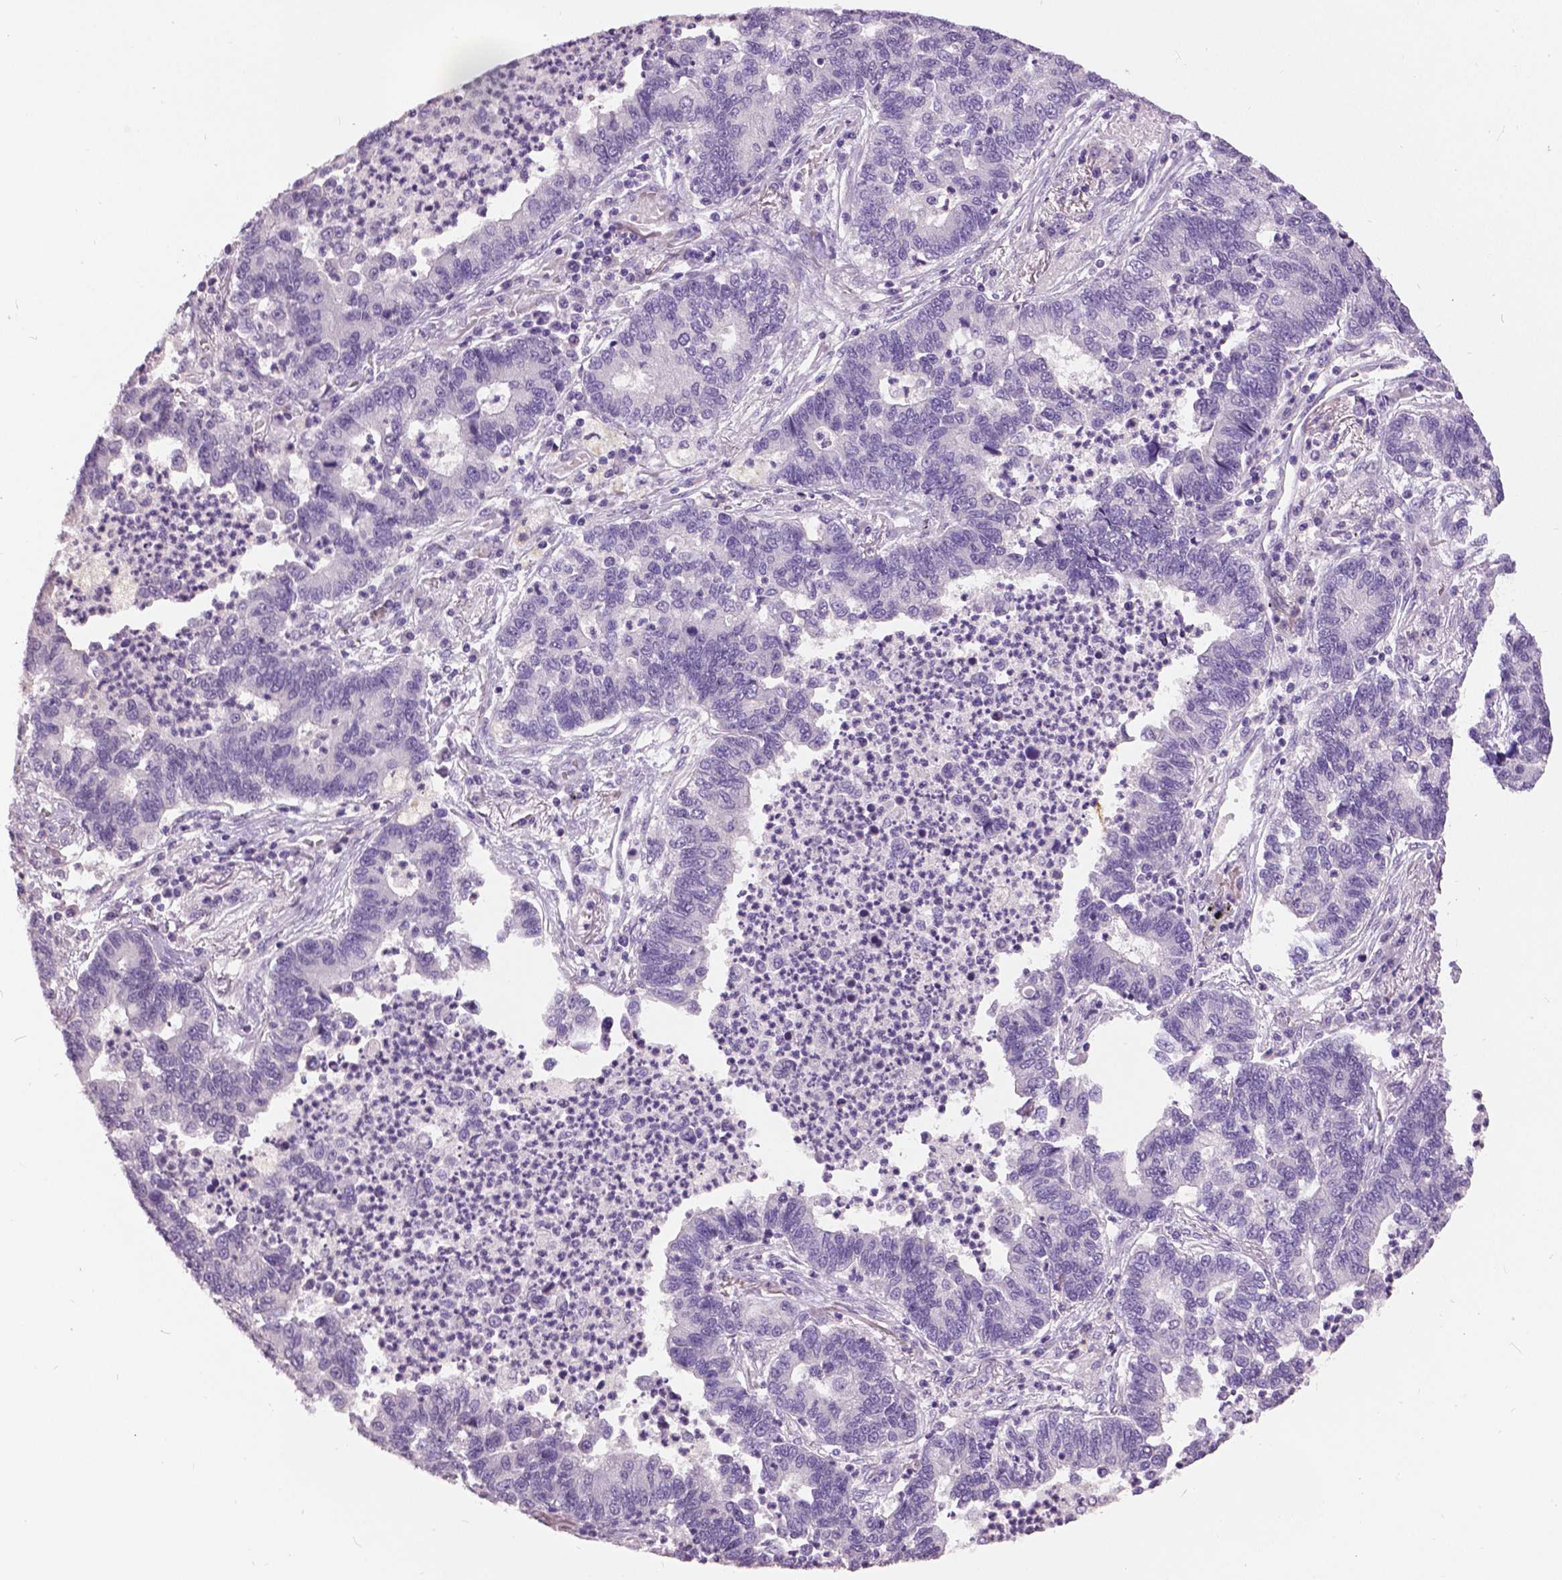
{"staining": {"intensity": "negative", "quantity": "none", "location": "none"}, "tissue": "lung cancer", "cell_type": "Tumor cells", "image_type": "cancer", "snomed": [{"axis": "morphology", "description": "Adenocarcinoma, NOS"}, {"axis": "topography", "description": "Lung"}], "caption": "Tumor cells are negative for brown protein staining in lung cancer (adenocarcinoma). Nuclei are stained in blue.", "gene": "GRIN2A", "patient": {"sex": "female", "age": 57}}